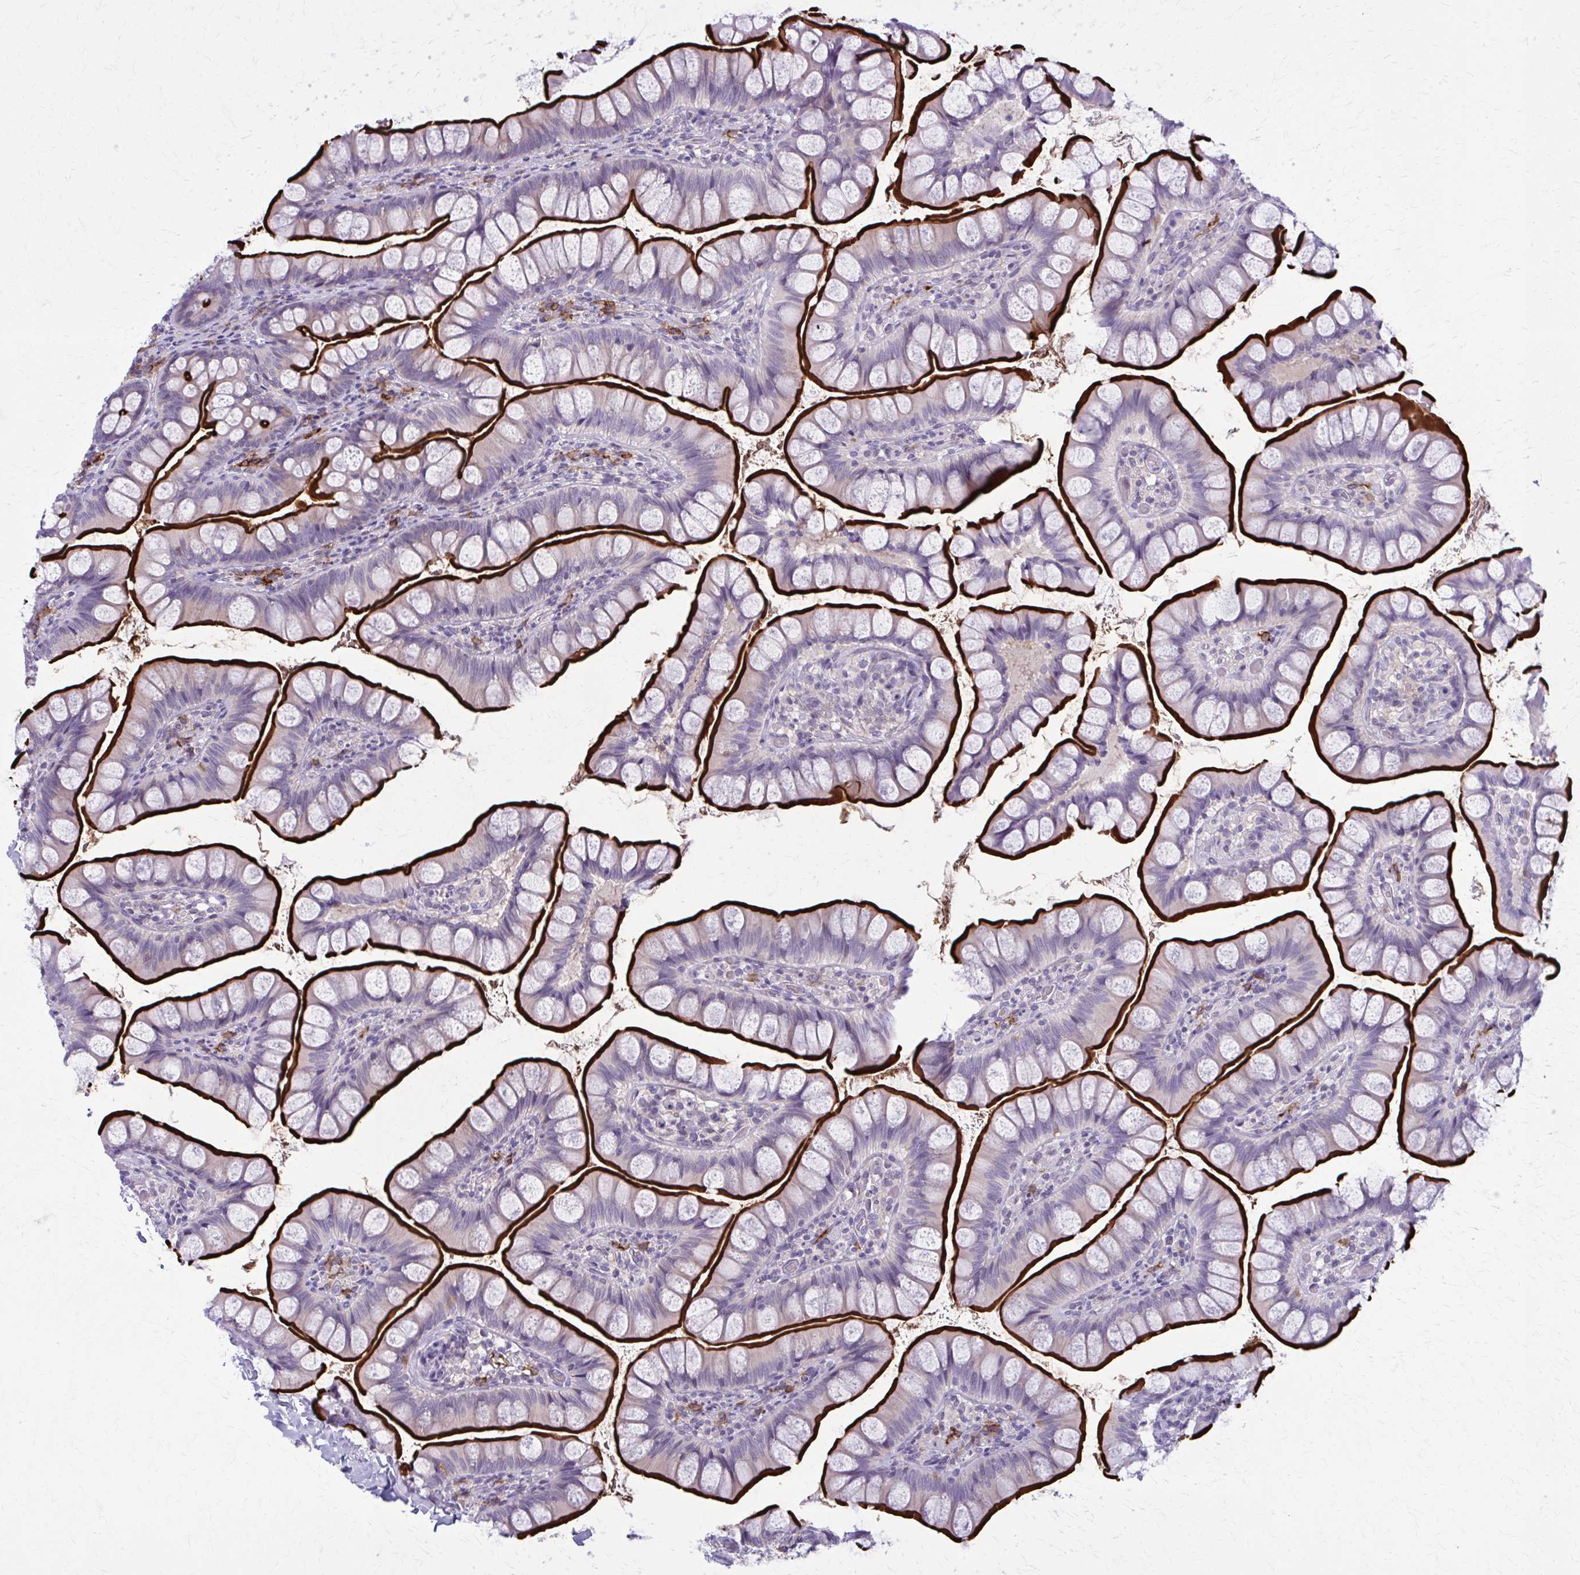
{"staining": {"intensity": "strong", "quantity": ">75%", "location": "cytoplasmic/membranous"}, "tissue": "small intestine", "cell_type": "Glandular cells", "image_type": "normal", "snomed": [{"axis": "morphology", "description": "Normal tissue, NOS"}, {"axis": "topography", "description": "Small intestine"}], "caption": "Immunohistochemistry (IHC) staining of normal small intestine, which exhibits high levels of strong cytoplasmic/membranous expression in about >75% of glandular cells indicating strong cytoplasmic/membranous protein positivity. The staining was performed using DAB (3,3'-diaminobenzidine) (brown) for protein detection and nuclei were counterstained in hematoxylin (blue).", "gene": "CD38", "patient": {"sex": "male", "age": 70}}